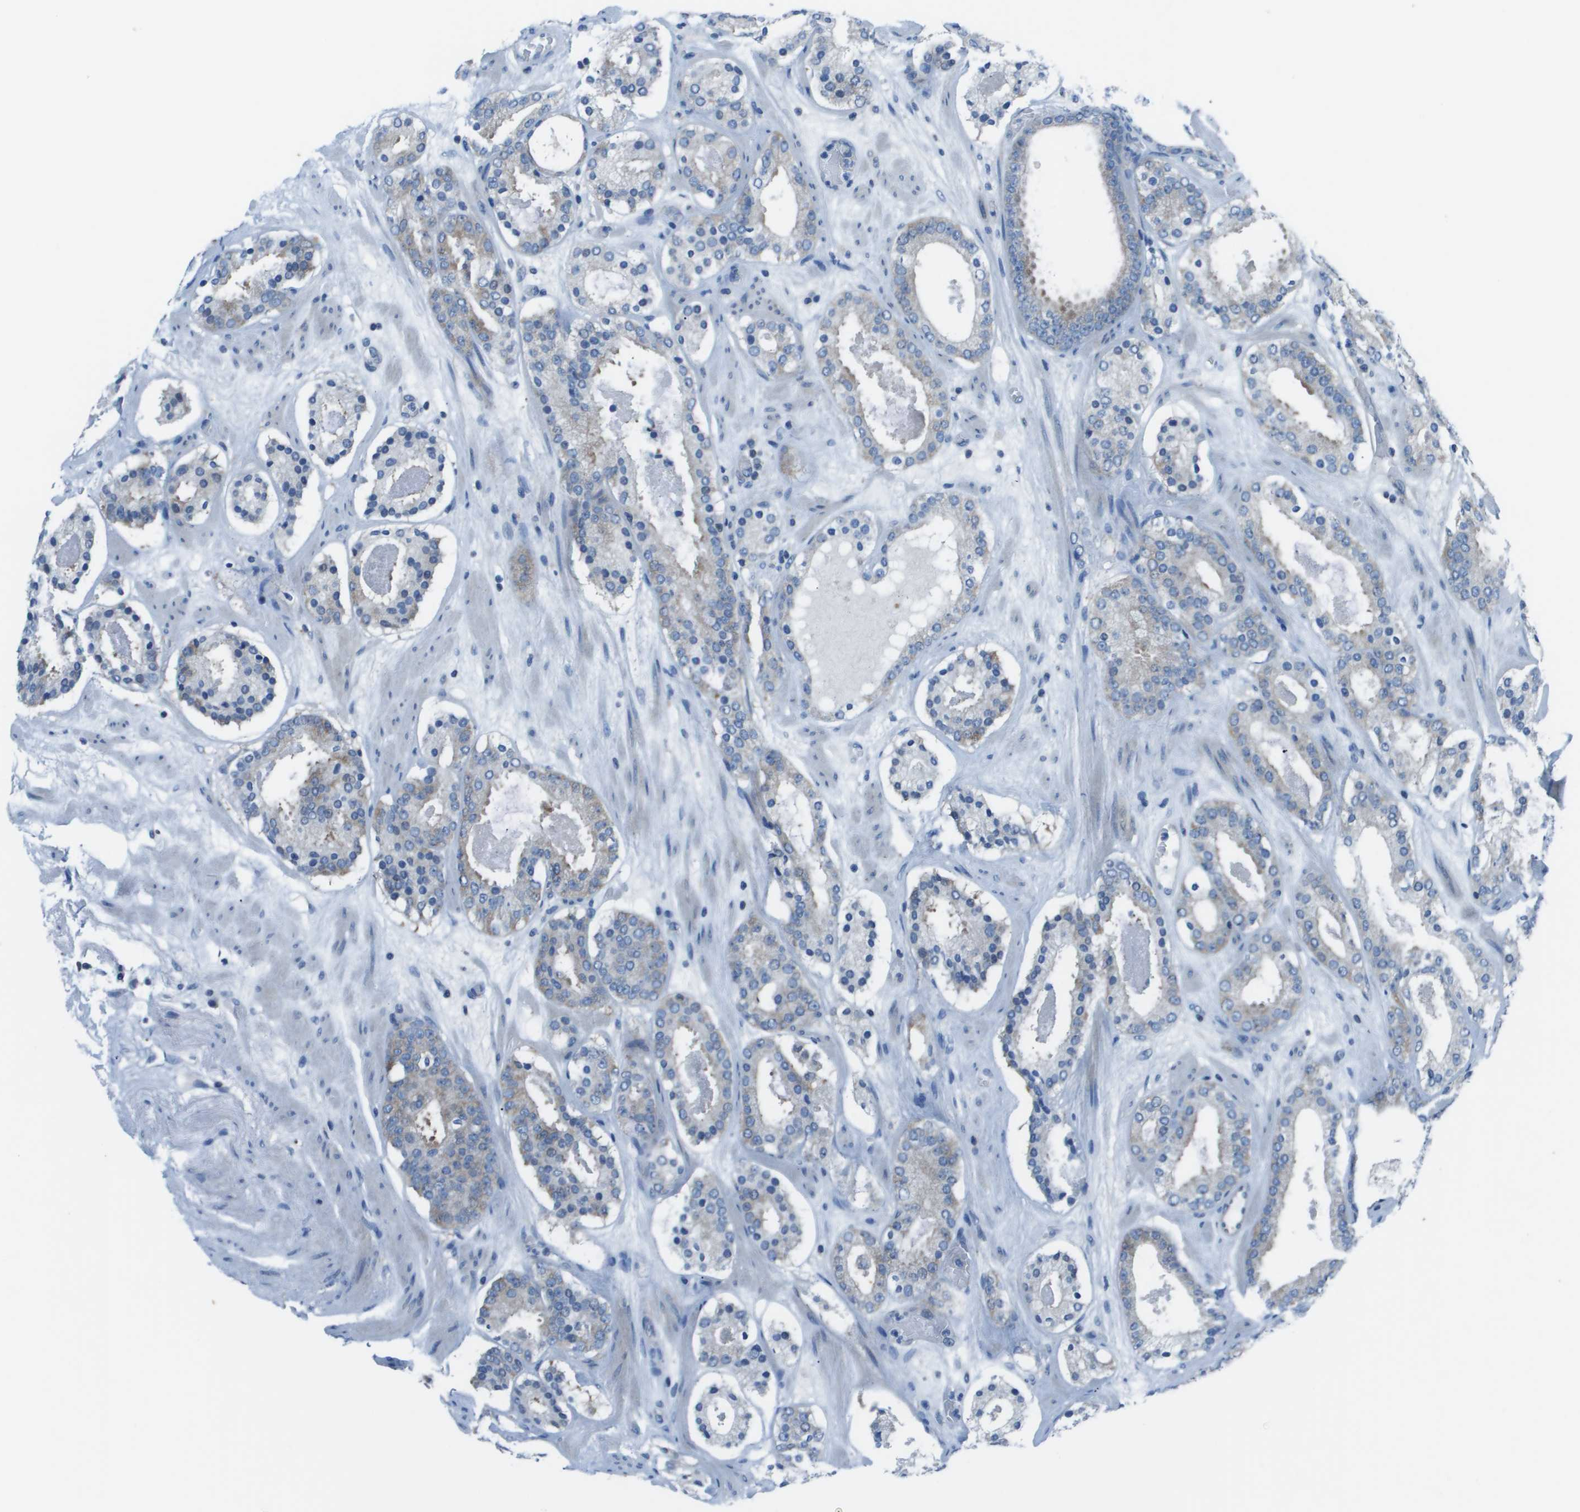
{"staining": {"intensity": "weak", "quantity": "<25%", "location": "cytoplasmic/membranous"}, "tissue": "prostate cancer", "cell_type": "Tumor cells", "image_type": "cancer", "snomed": [{"axis": "morphology", "description": "Adenocarcinoma, Low grade"}, {"axis": "topography", "description": "Prostate"}], "caption": "Tumor cells show no significant expression in adenocarcinoma (low-grade) (prostate).", "gene": "STIP1", "patient": {"sex": "male", "age": 69}}